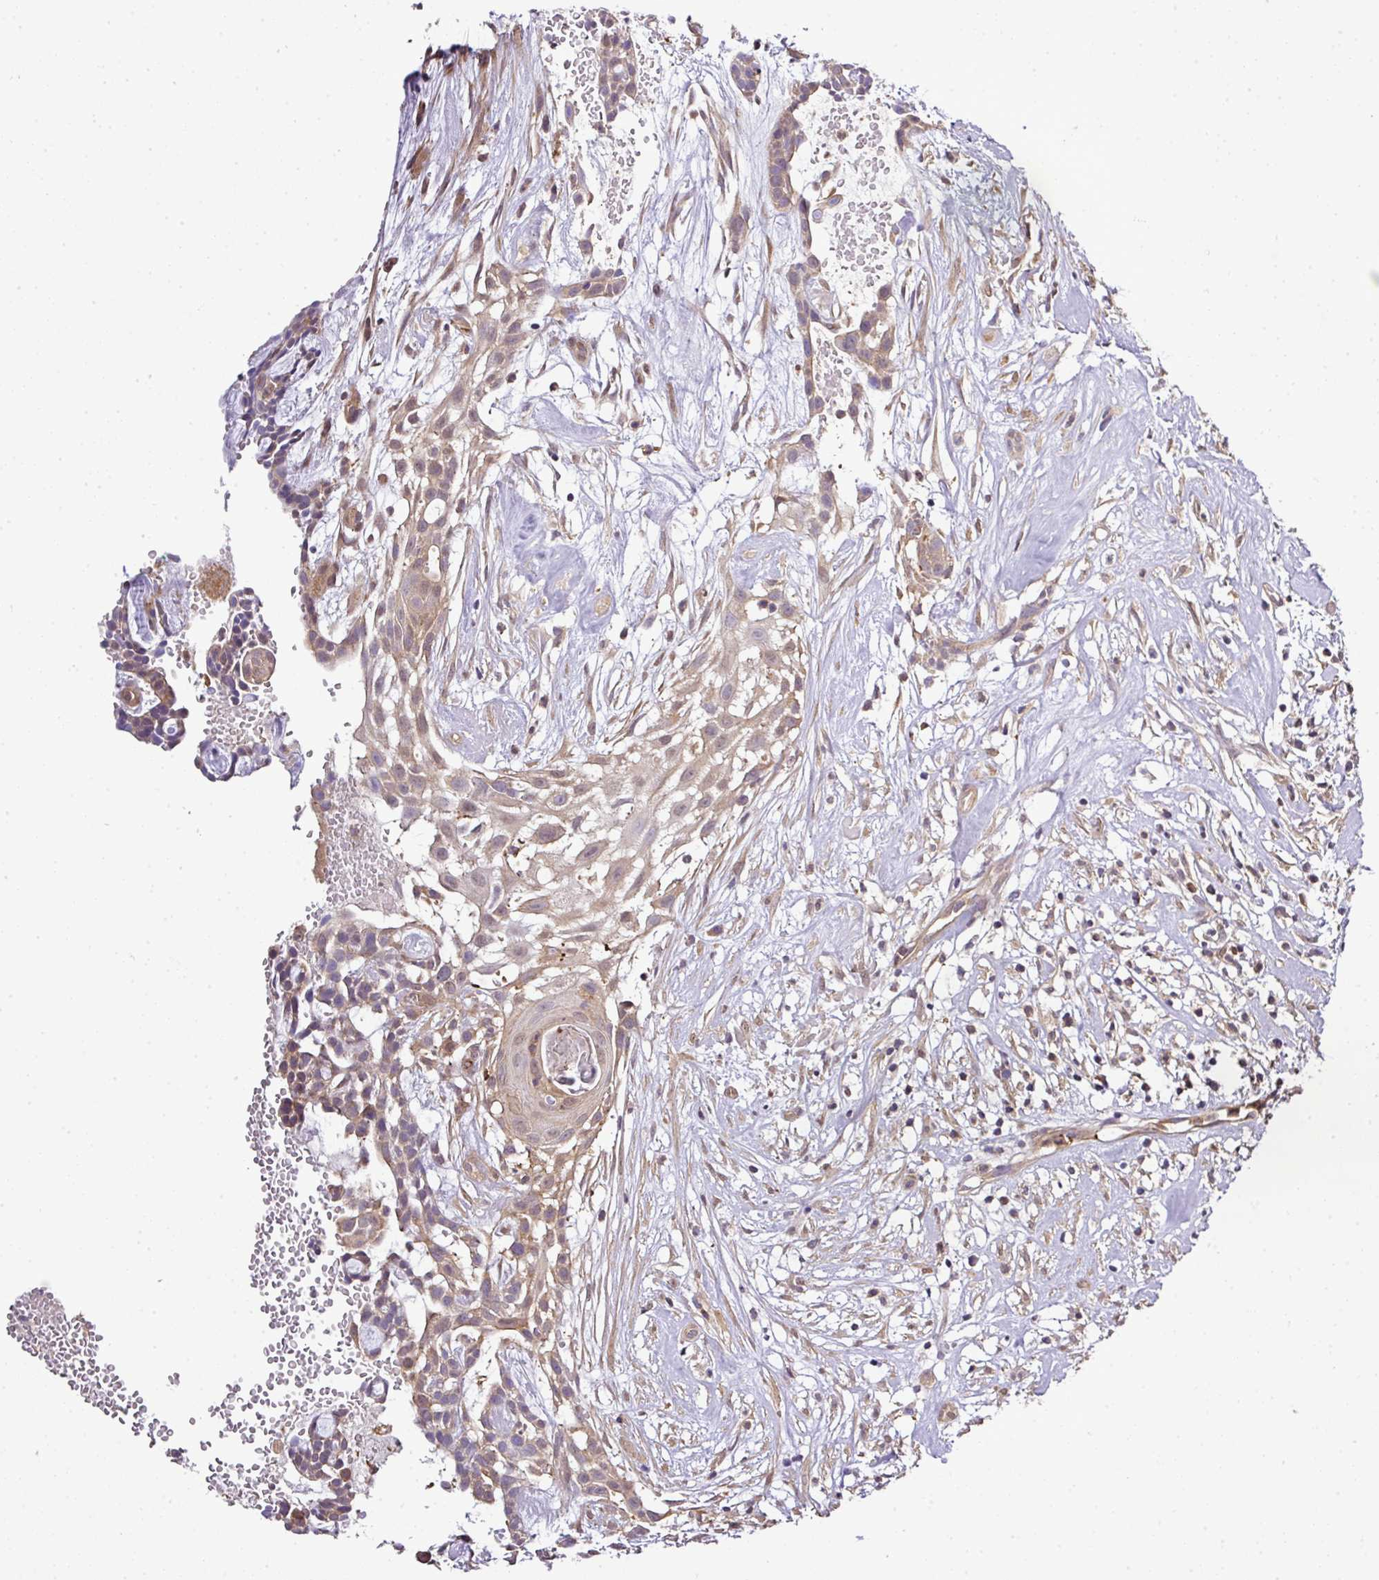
{"staining": {"intensity": "weak", "quantity": ">75%", "location": "cytoplasmic/membranous"}, "tissue": "head and neck cancer", "cell_type": "Tumor cells", "image_type": "cancer", "snomed": [{"axis": "morphology", "description": "Adenocarcinoma, NOS"}, {"axis": "topography", "description": "Subcutis"}, {"axis": "topography", "description": "Head-Neck"}], "caption": "IHC staining of head and neck cancer, which shows low levels of weak cytoplasmic/membranous staining in approximately >75% of tumor cells indicating weak cytoplasmic/membranous protein expression. The staining was performed using DAB (brown) for protein detection and nuclei were counterstained in hematoxylin (blue).", "gene": "TMEM107", "patient": {"sex": "female", "age": 73}}